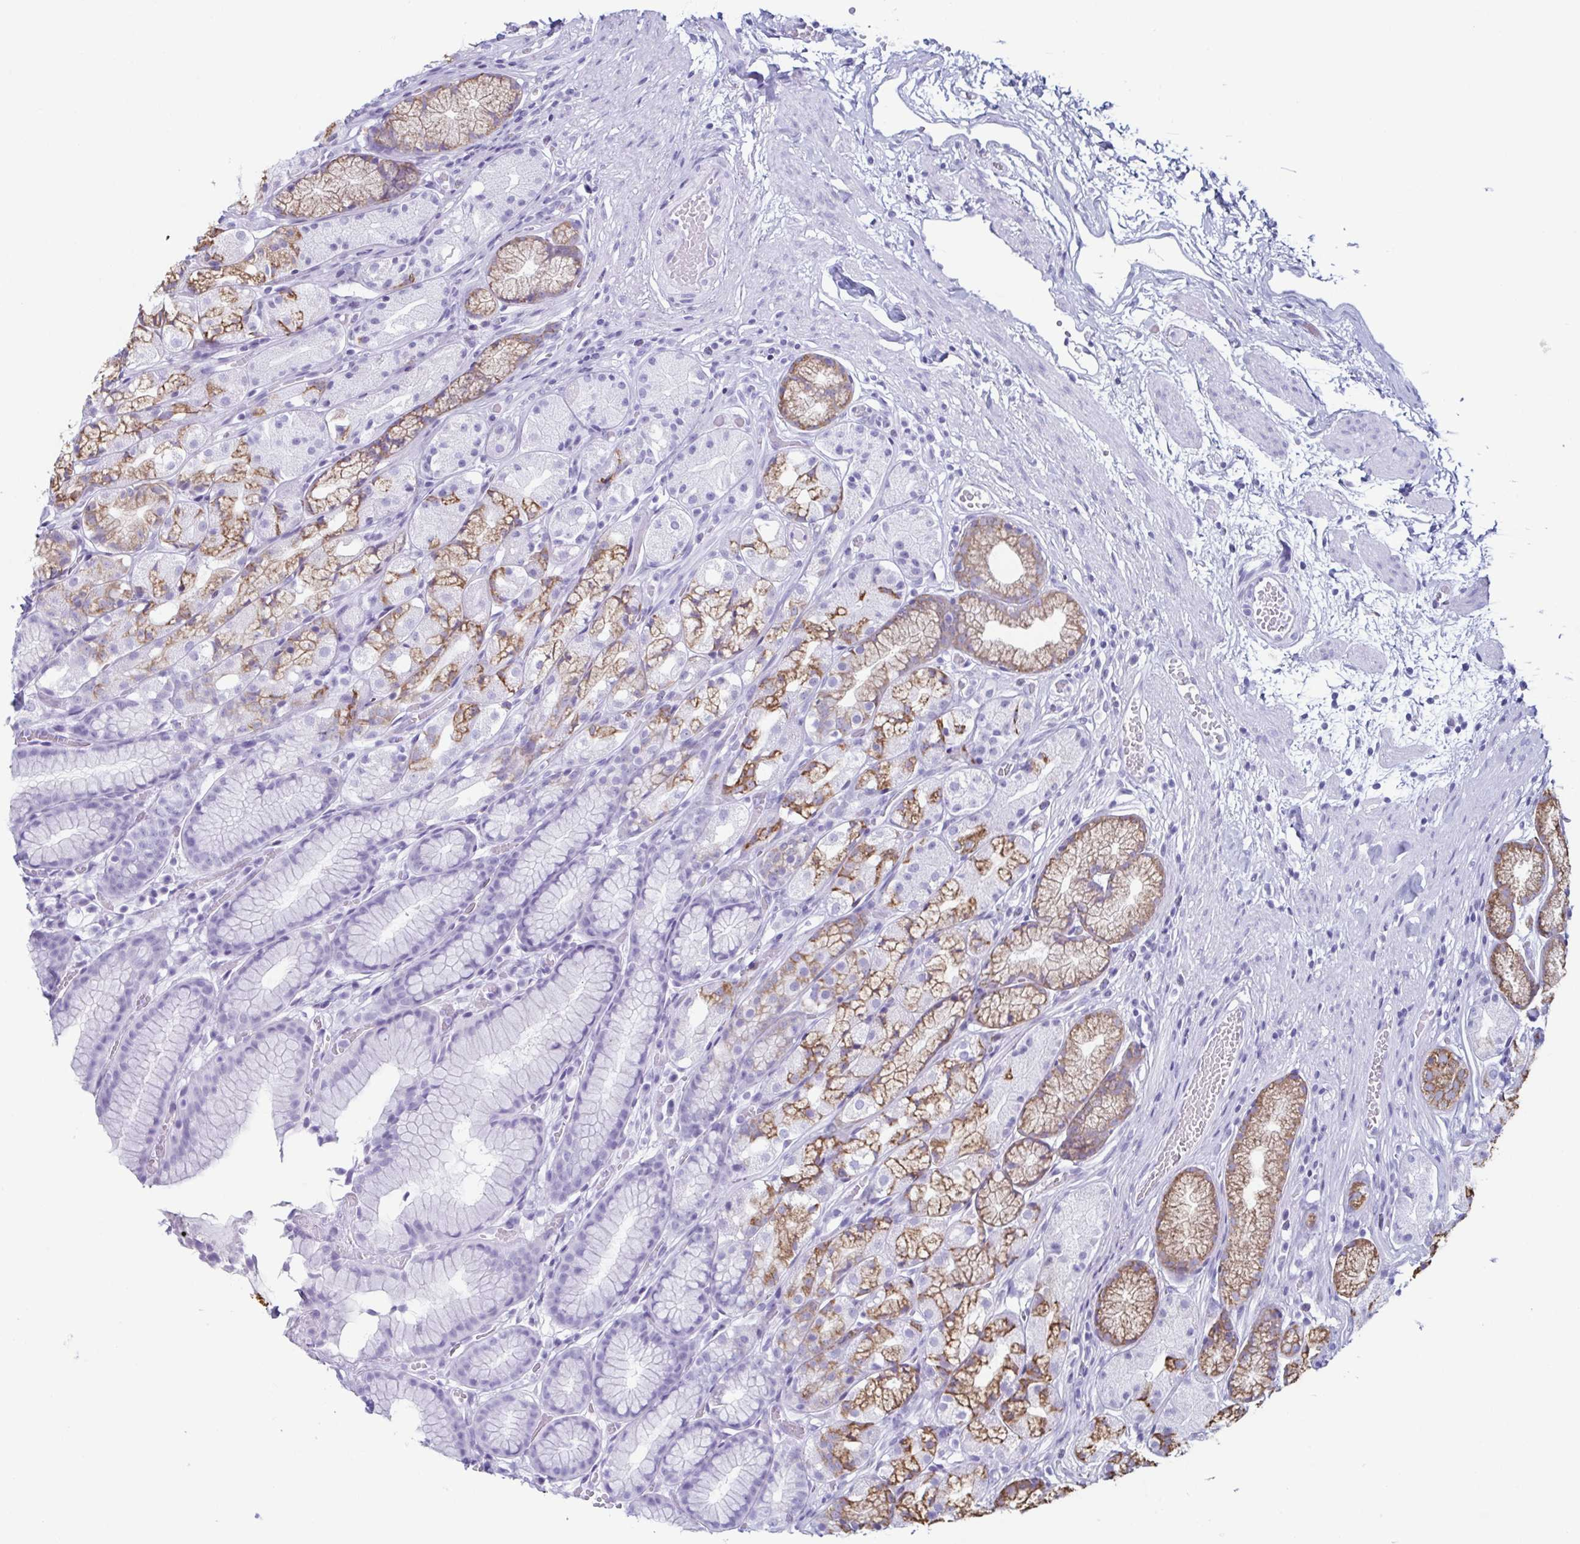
{"staining": {"intensity": "moderate", "quantity": "<25%", "location": "cytoplasmic/membranous"}, "tissue": "stomach", "cell_type": "Glandular cells", "image_type": "normal", "snomed": [{"axis": "morphology", "description": "Normal tissue, NOS"}, {"axis": "topography", "description": "Stomach"}], "caption": "Brown immunohistochemical staining in unremarkable human stomach exhibits moderate cytoplasmic/membranous expression in approximately <25% of glandular cells.", "gene": "ENKUR", "patient": {"sex": "male", "age": 70}}